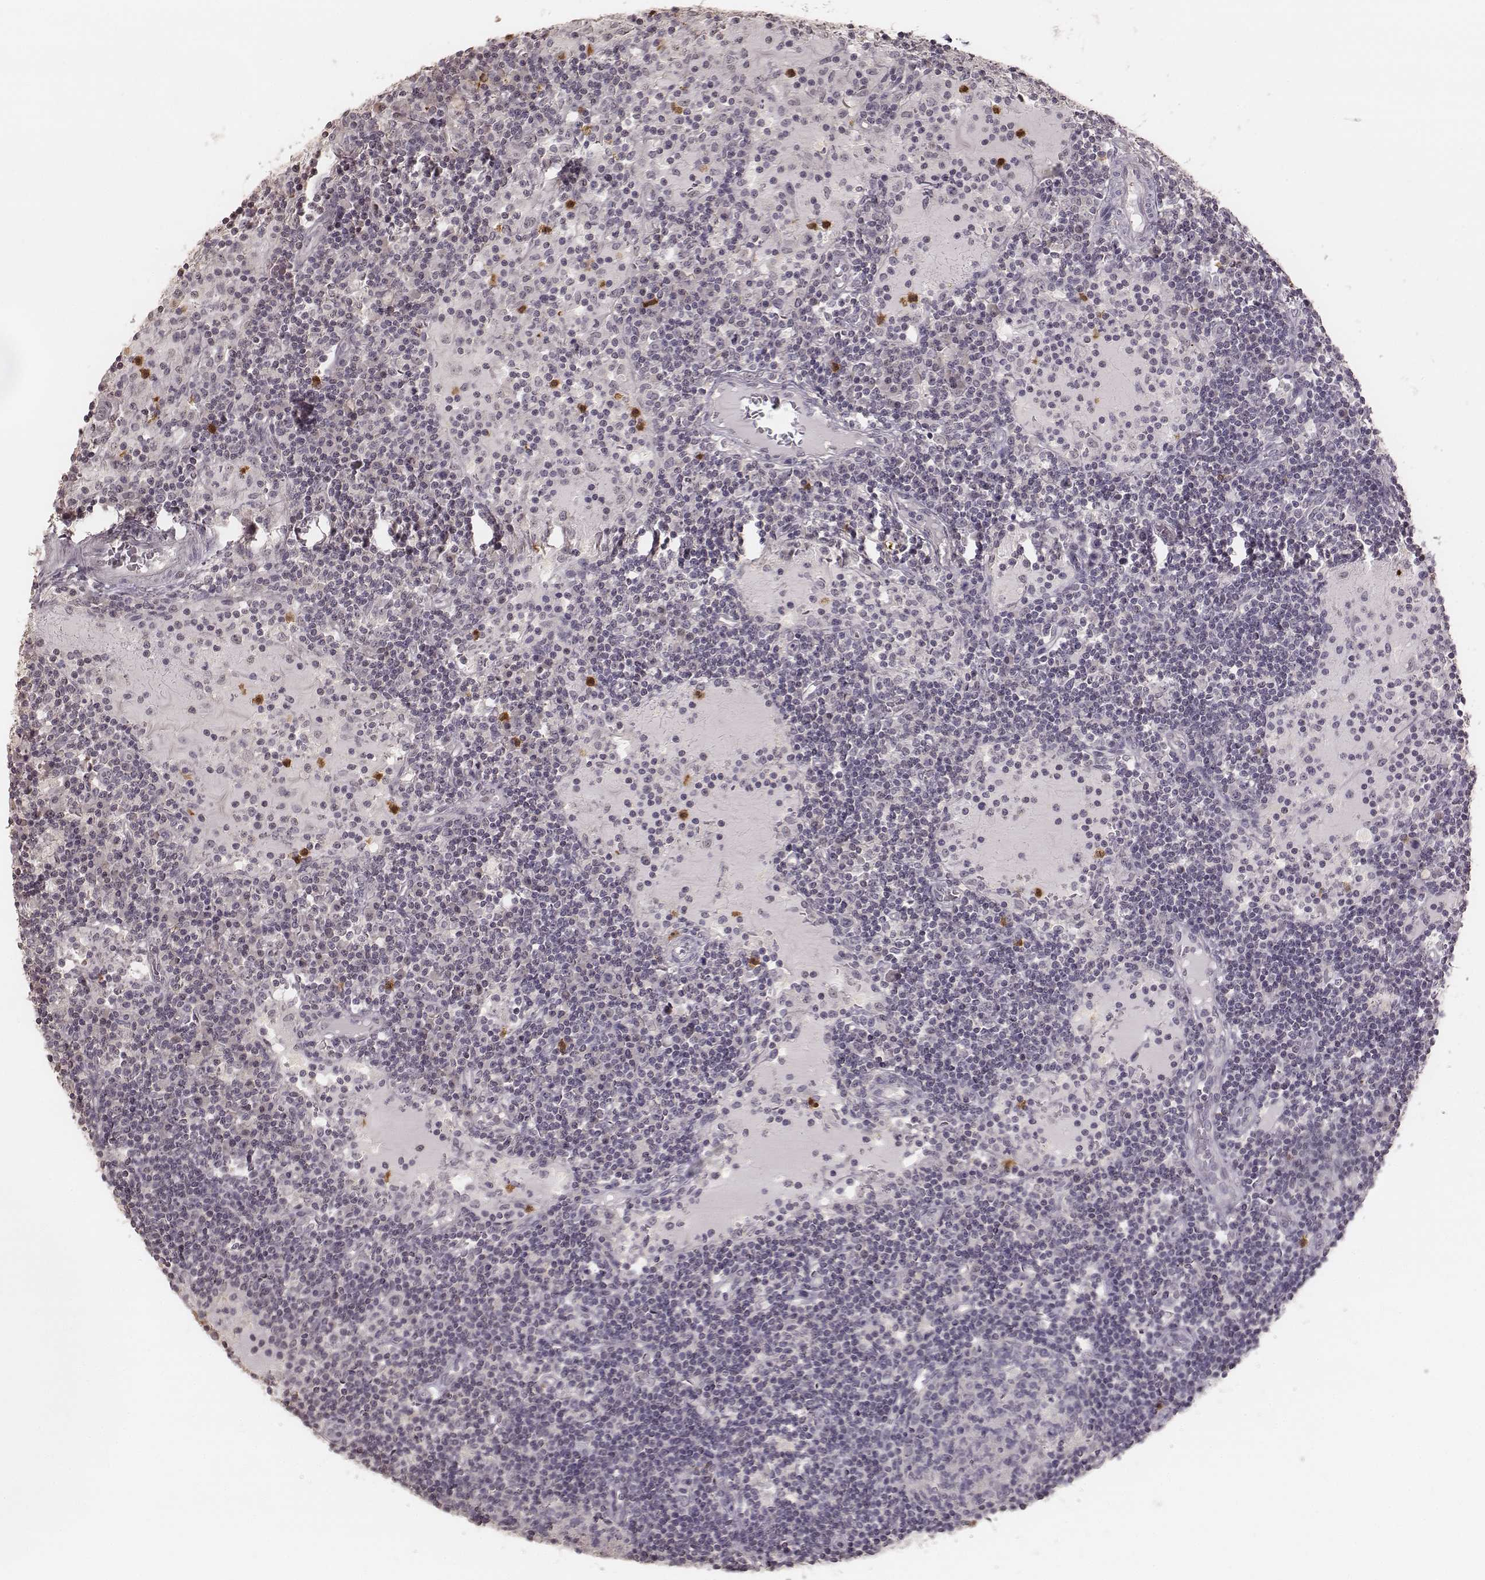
{"staining": {"intensity": "negative", "quantity": "none", "location": "none"}, "tissue": "lymph node", "cell_type": "Germinal center cells", "image_type": "normal", "snomed": [{"axis": "morphology", "description": "Normal tissue, NOS"}, {"axis": "topography", "description": "Lymph node"}], "caption": "Immunohistochemistry (IHC) of normal lymph node exhibits no expression in germinal center cells. The staining was performed using DAB (3,3'-diaminobenzidine) to visualize the protein expression in brown, while the nuclei were stained in blue with hematoxylin (Magnification: 20x).", "gene": "LY6K", "patient": {"sex": "female", "age": 72}}